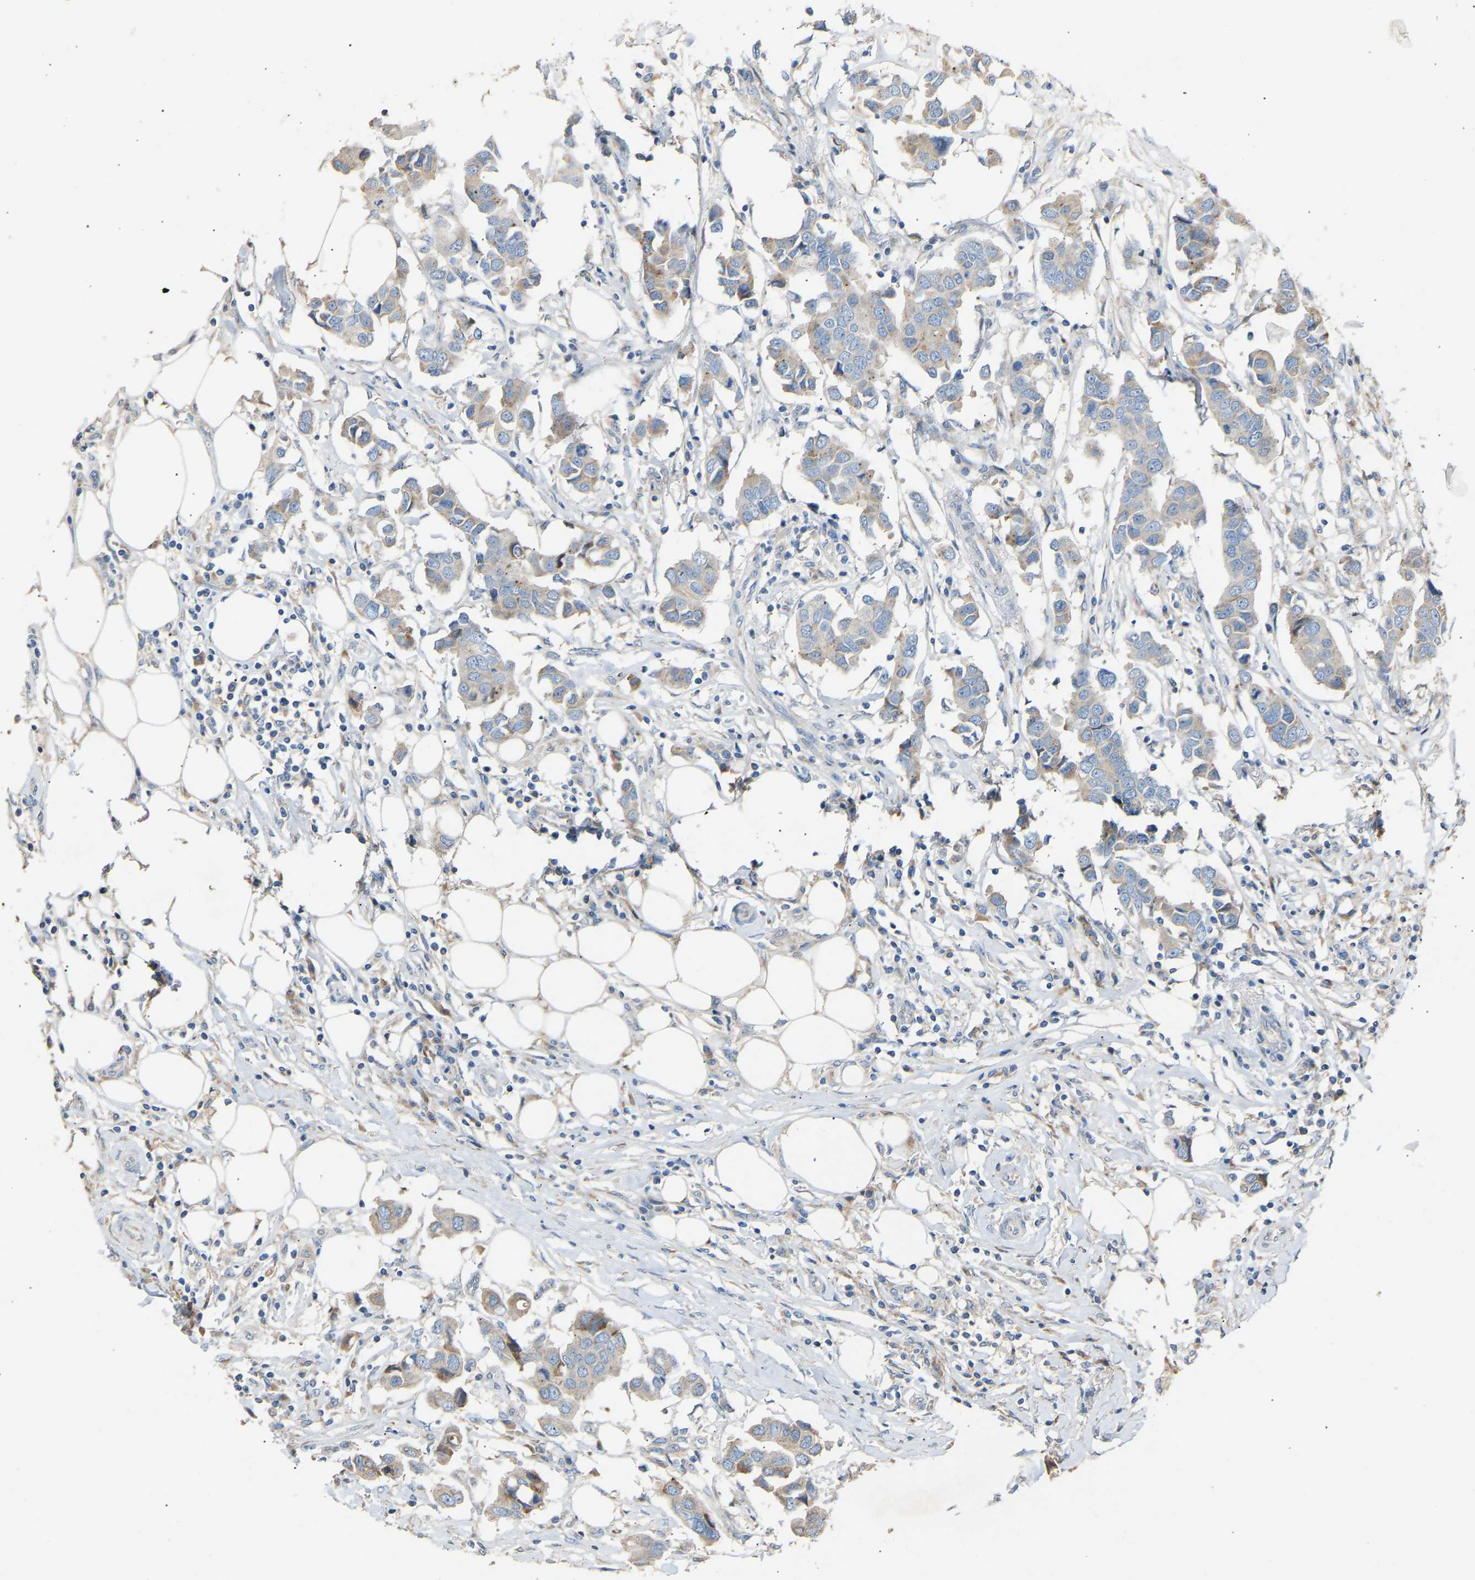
{"staining": {"intensity": "weak", "quantity": "<25%", "location": "cytoplasmic/membranous"}, "tissue": "breast cancer", "cell_type": "Tumor cells", "image_type": "cancer", "snomed": [{"axis": "morphology", "description": "Duct carcinoma"}, {"axis": "topography", "description": "Breast"}], "caption": "Tumor cells show no significant staining in breast infiltrating ductal carcinoma.", "gene": "RGP1", "patient": {"sex": "female", "age": 80}}